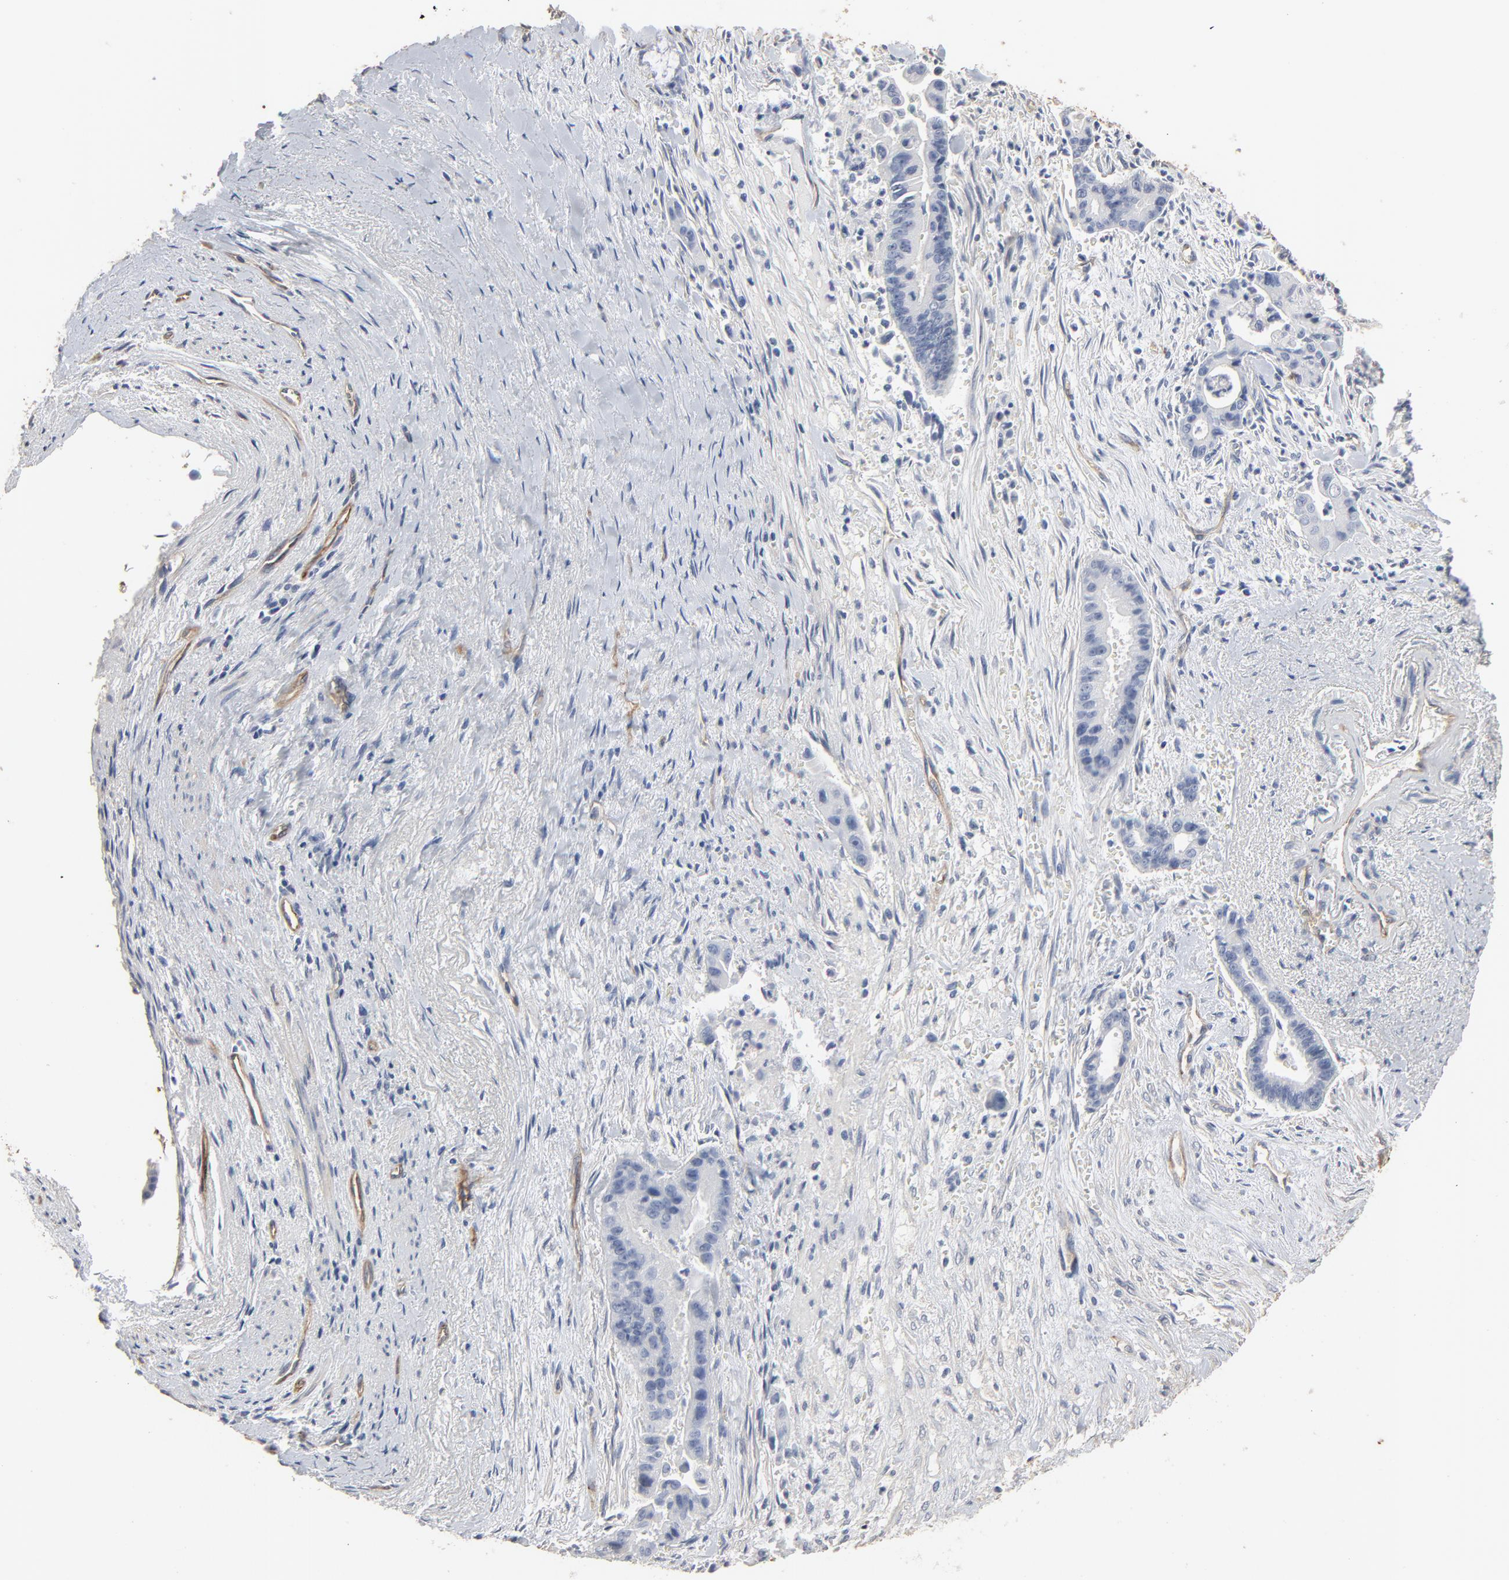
{"staining": {"intensity": "negative", "quantity": "none", "location": "none"}, "tissue": "liver cancer", "cell_type": "Tumor cells", "image_type": "cancer", "snomed": [{"axis": "morphology", "description": "Cholangiocarcinoma"}, {"axis": "topography", "description": "Liver"}], "caption": "DAB immunohistochemical staining of liver cholangiocarcinoma exhibits no significant staining in tumor cells.", "gene": "KDR", "patient": {"sex": "female", "age": 55}}